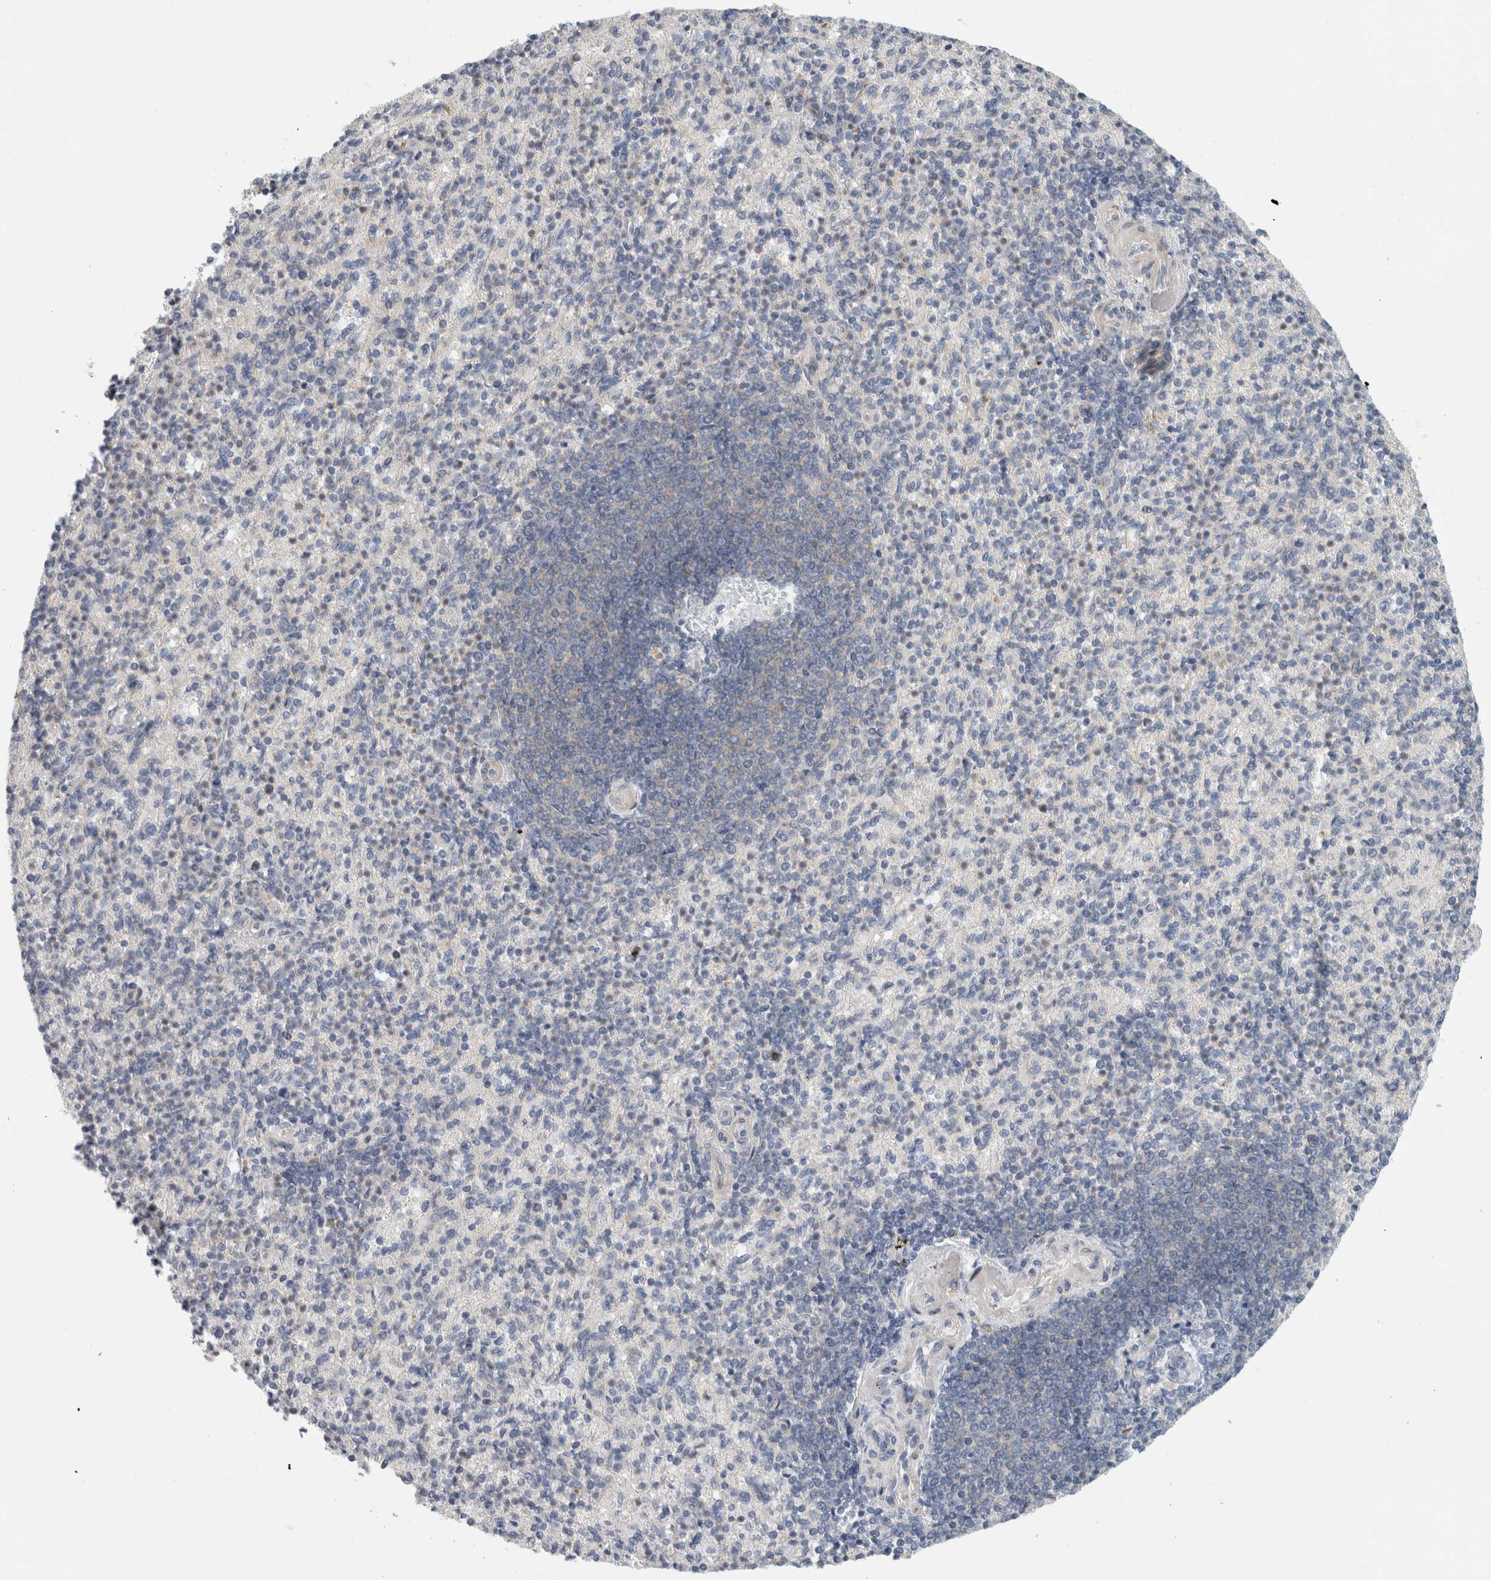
{"staining": {"intensity": "negative", "quantity": "none", "location": "none"}, "tissue": "spleen", "cell_type": "Cells in red pulp", "image_type": "normal", "snomed": [{"axis": "morphology", "description": "Normal tissue, NOS"}, {"axis": "topography", "description": "Spleen"}], "caption": "Immunohistochemistry image of benign human spleen stained for a protein (brown), which shows no positivity in cells in red pulp. Nuclei are stained in blue.", "gene": "ZNF804B", "patient": {"sex": "female", "age": 74}}